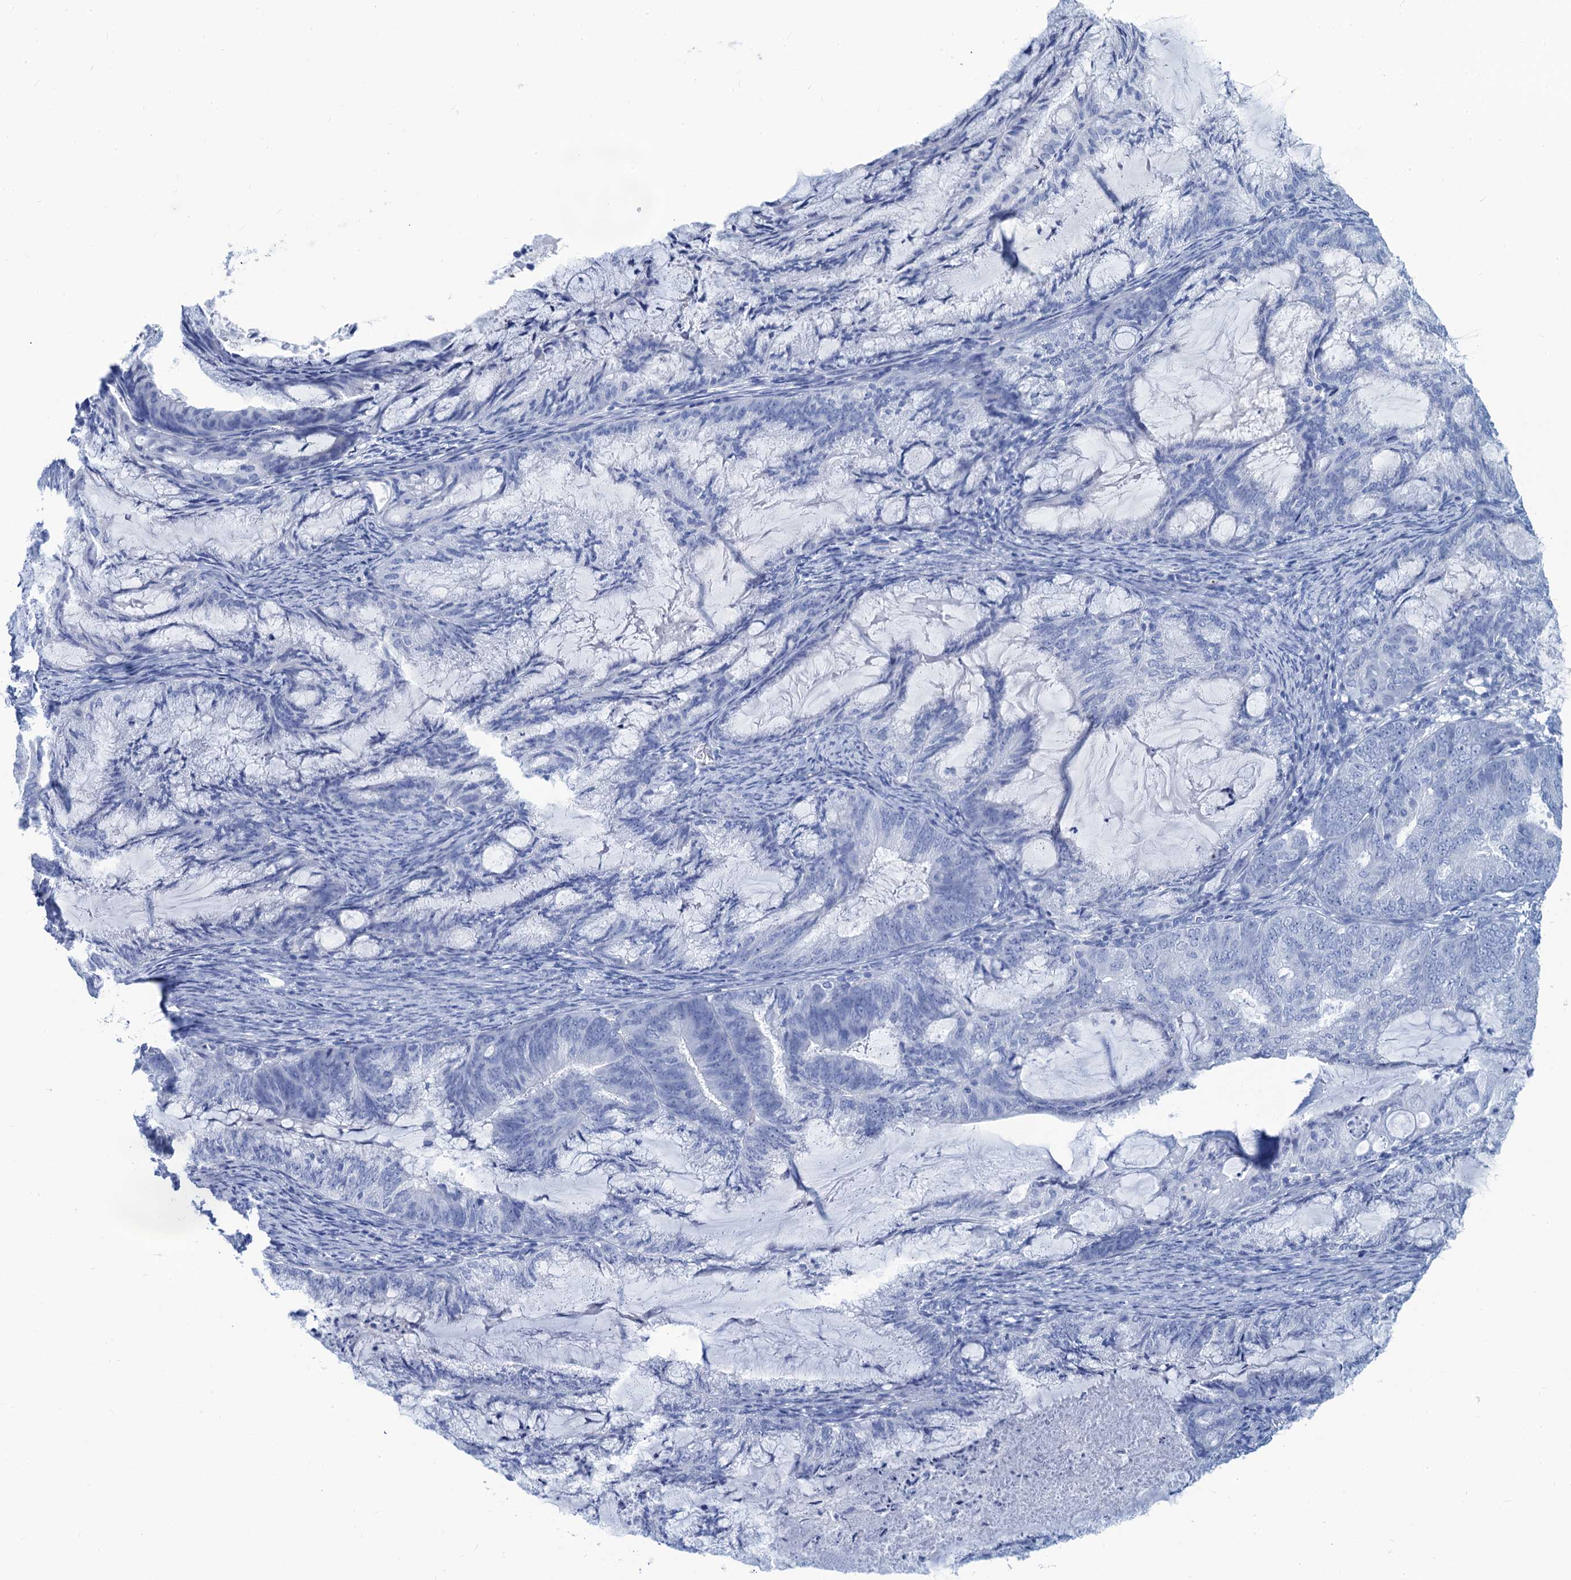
{"staining": {"intensity": "negative", "quantity": "none", "location": "none"}, "tissue": "endometrial cancer", "cell_type": "Tumor cells", "image_type": "cancer", "snomed": [{"axis": "morphology", "description": "Adenocarcinoma, NOS"}, {"axis": "topography", "description": "Endometrium"}], "caption": "Immunohistochemistry (IHC) of human endometrial cancer (adenocarcinoma) demonstrates no expression in tumor cells.", "gene": "CABYR", "patient": {"sex": "female", "age": 86}}